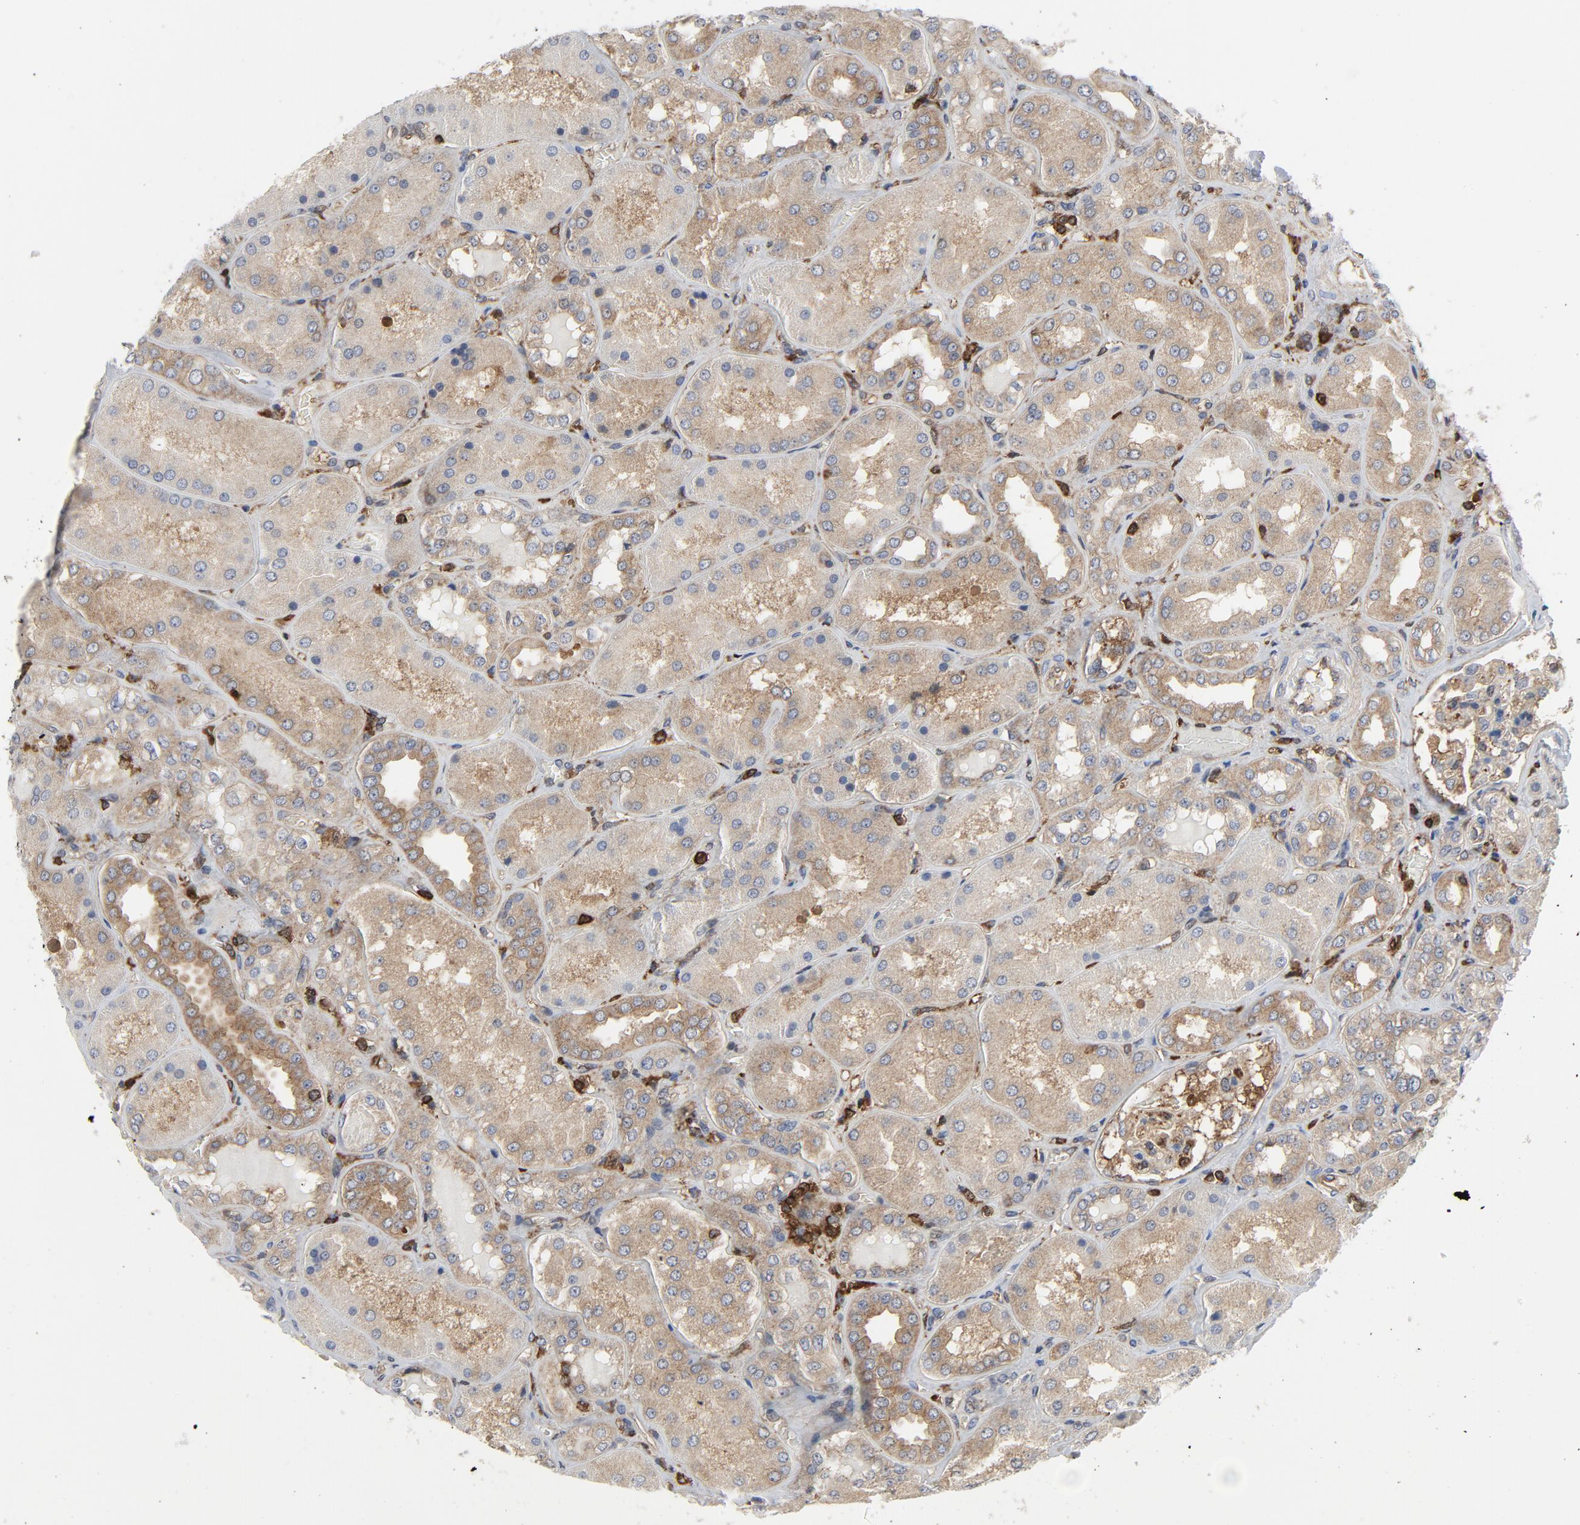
{"staining": {"intensity": "moderate", "quantity": ">75%", "location": "cytoplasmic/membranous"}, "tissue": "kidney", "cell_type": "Cells in glomeruli", "image_type": "normal", "snomed": [{"axis": "morphology", "description": "Normal tissue, NOS"}, {"axis": "topography", "description": "Kidney"}], "caption": "DAB (3,3'-diaminobenzidine) immunohistochemical staining of unremarkable kidney demonstrates moderate cytoplasmic/membranous protein positivity in about >75% of cells in glomeruli. Nuclei are stained in blue.", "gene": "YES1", "patient": {"sex": "female", "age": 56}}